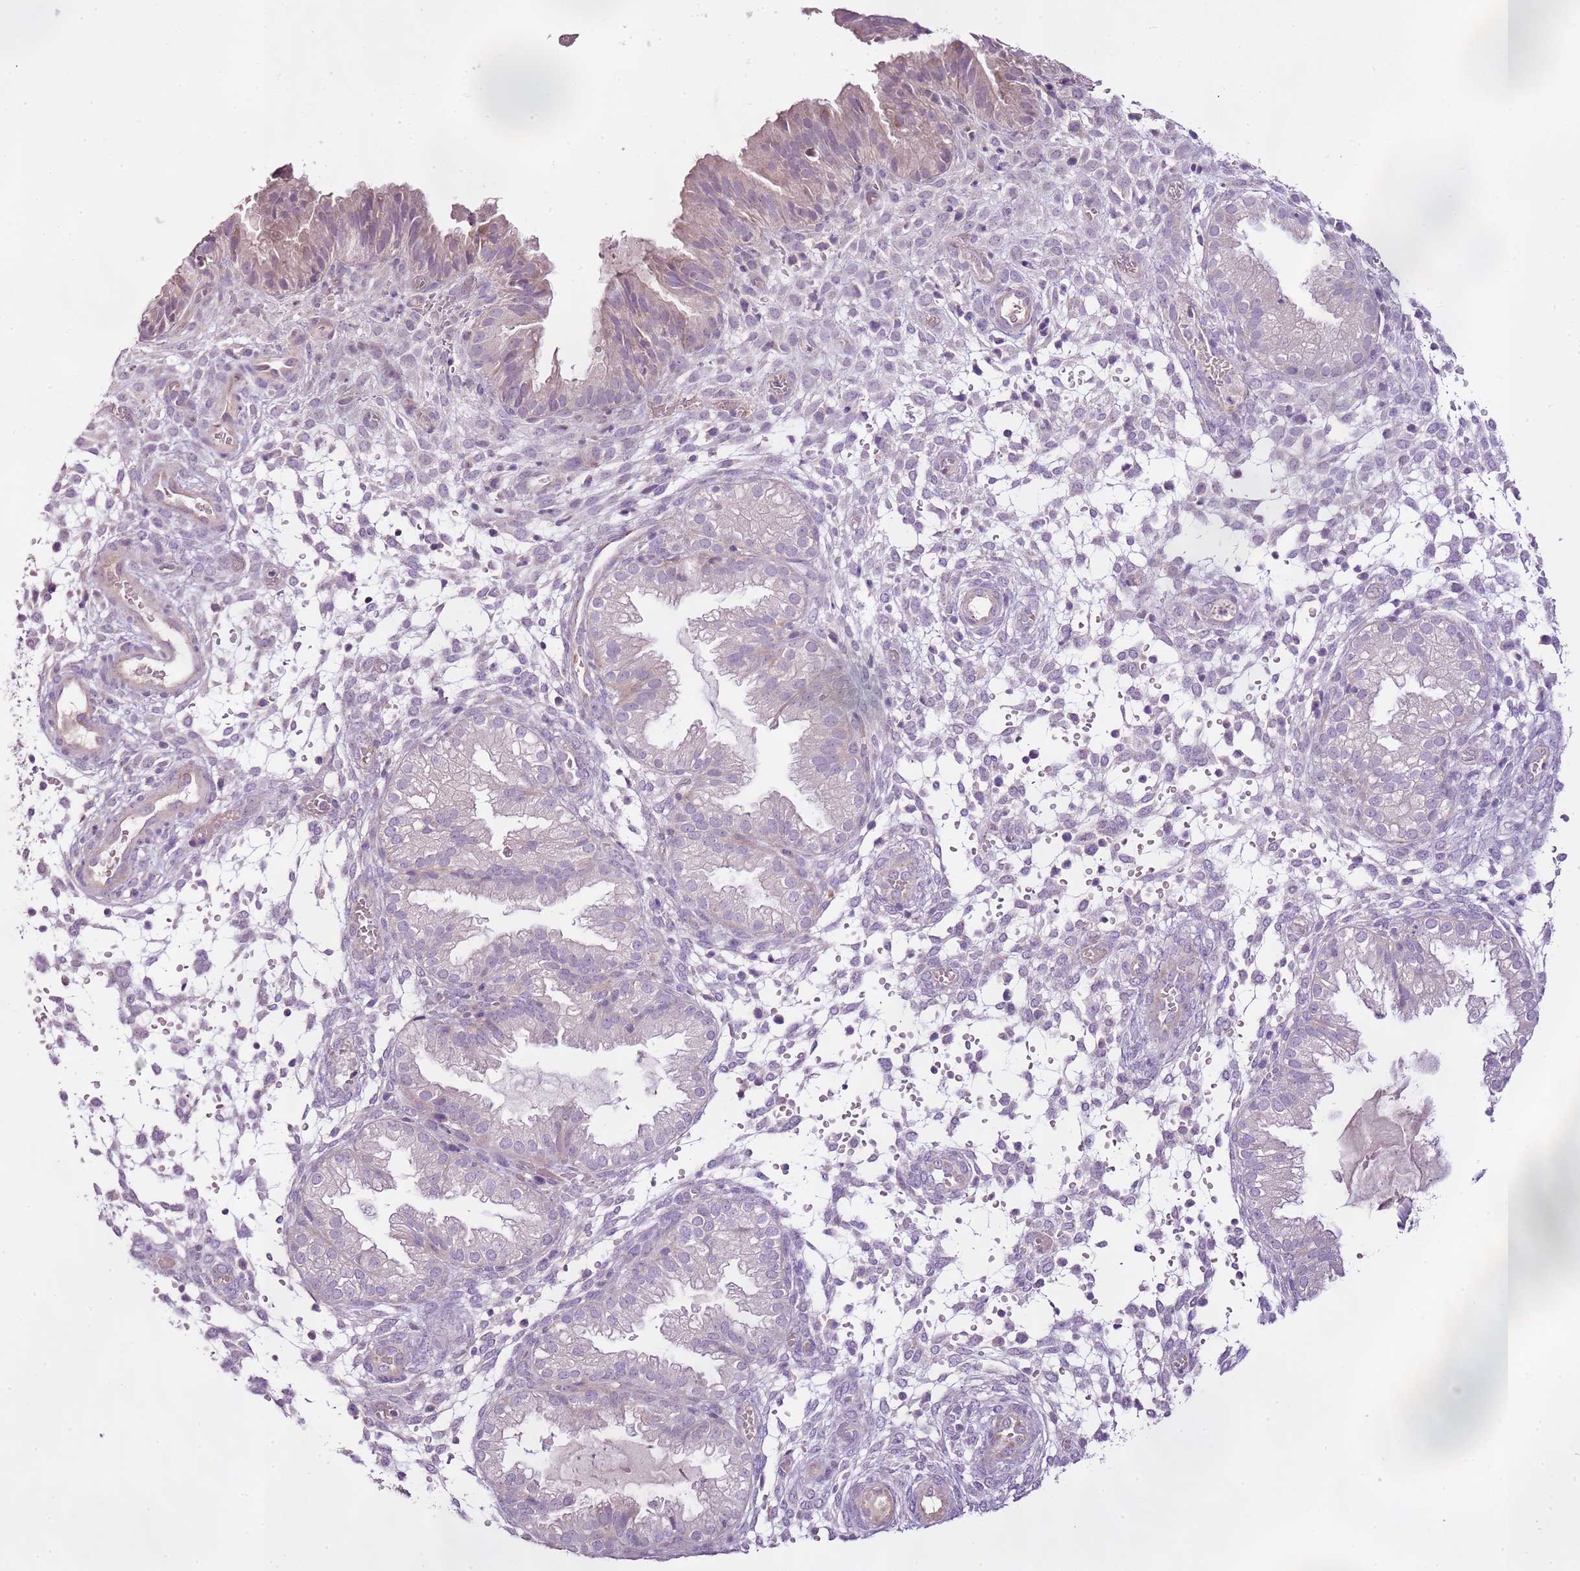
{"staining": {"intensity": "negative", "quantity": "none", "location": "none"}, "tissue": "endometrium", "cell_type": "Cells in endometrial stroma", "image_type": "normal", "snomed": [{"axis": "morphology", "description": "Normal tissue, NOS"}, {"axis": "topography", "description": "Endometrium"}], "caption": "Cells in endometrial stroma are negative for protein expression in unremarkable human endometrium. Brightfield microscopy of immunohistochemistry stained with DAB (brown) and hematoxylin (blue), captured at high magnification.", "gene": "CMKLR1", "patient": {"sex": "female", "age": 33}}